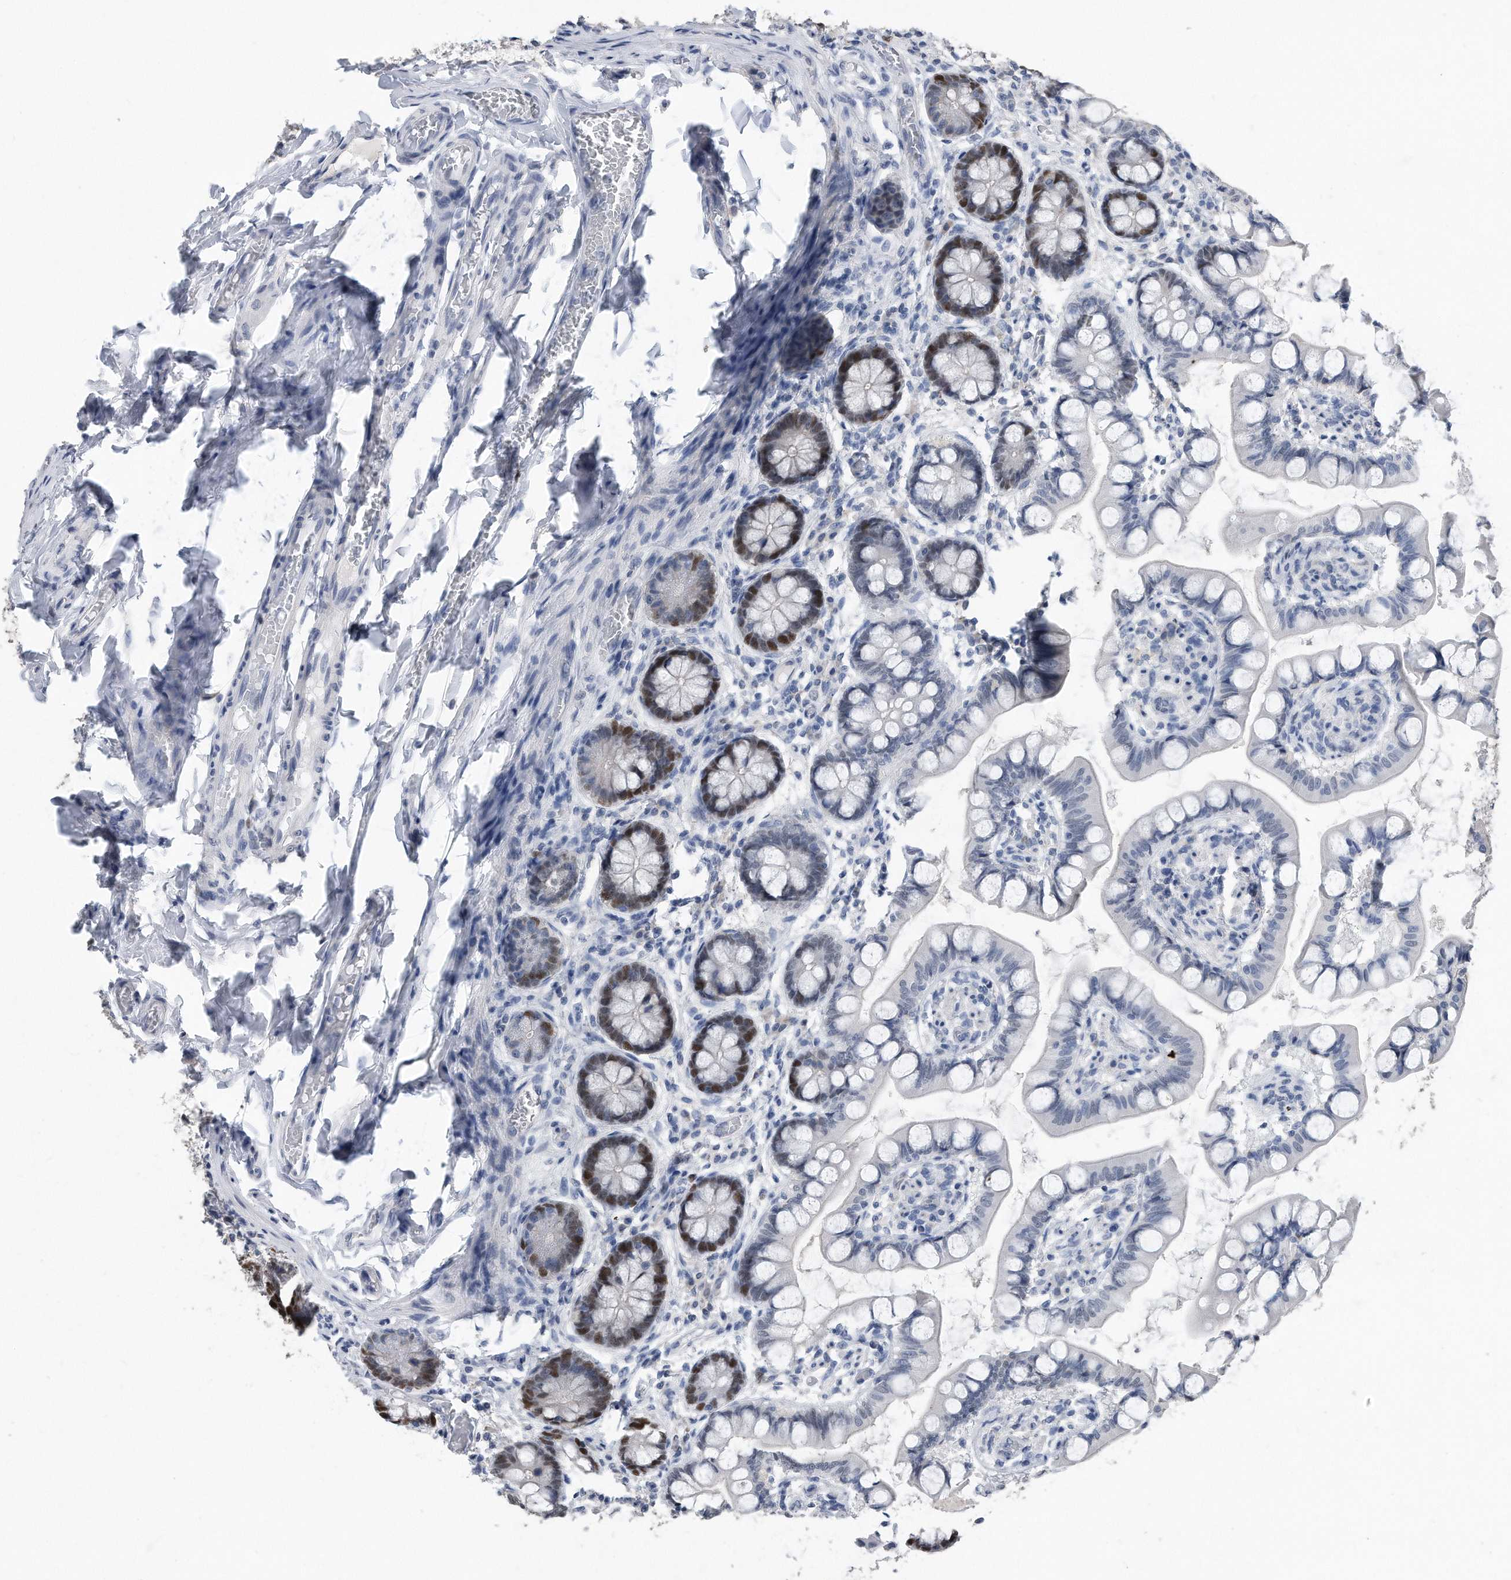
{"staining": {"intensity": "strong", "quantity": "25%-75%", "location": "nuclear"}, "tissue": "small intestine", "cell_type": "Glandular cells", "image_type": "normal", "snomed": [{"axis": "morphology", "description": "Normal tissue, NOS"}, {"axis": "topography", "description": "Small intestine"}], "caption": "Small intestine stained for a protein reveals strong nuclear positivity in glandular cells. Immunohistochemistry stains the protein in brown and the nuclei are stained blue.", "gene": "PCNA", "patient": {"sex": "male", "age": 52}}